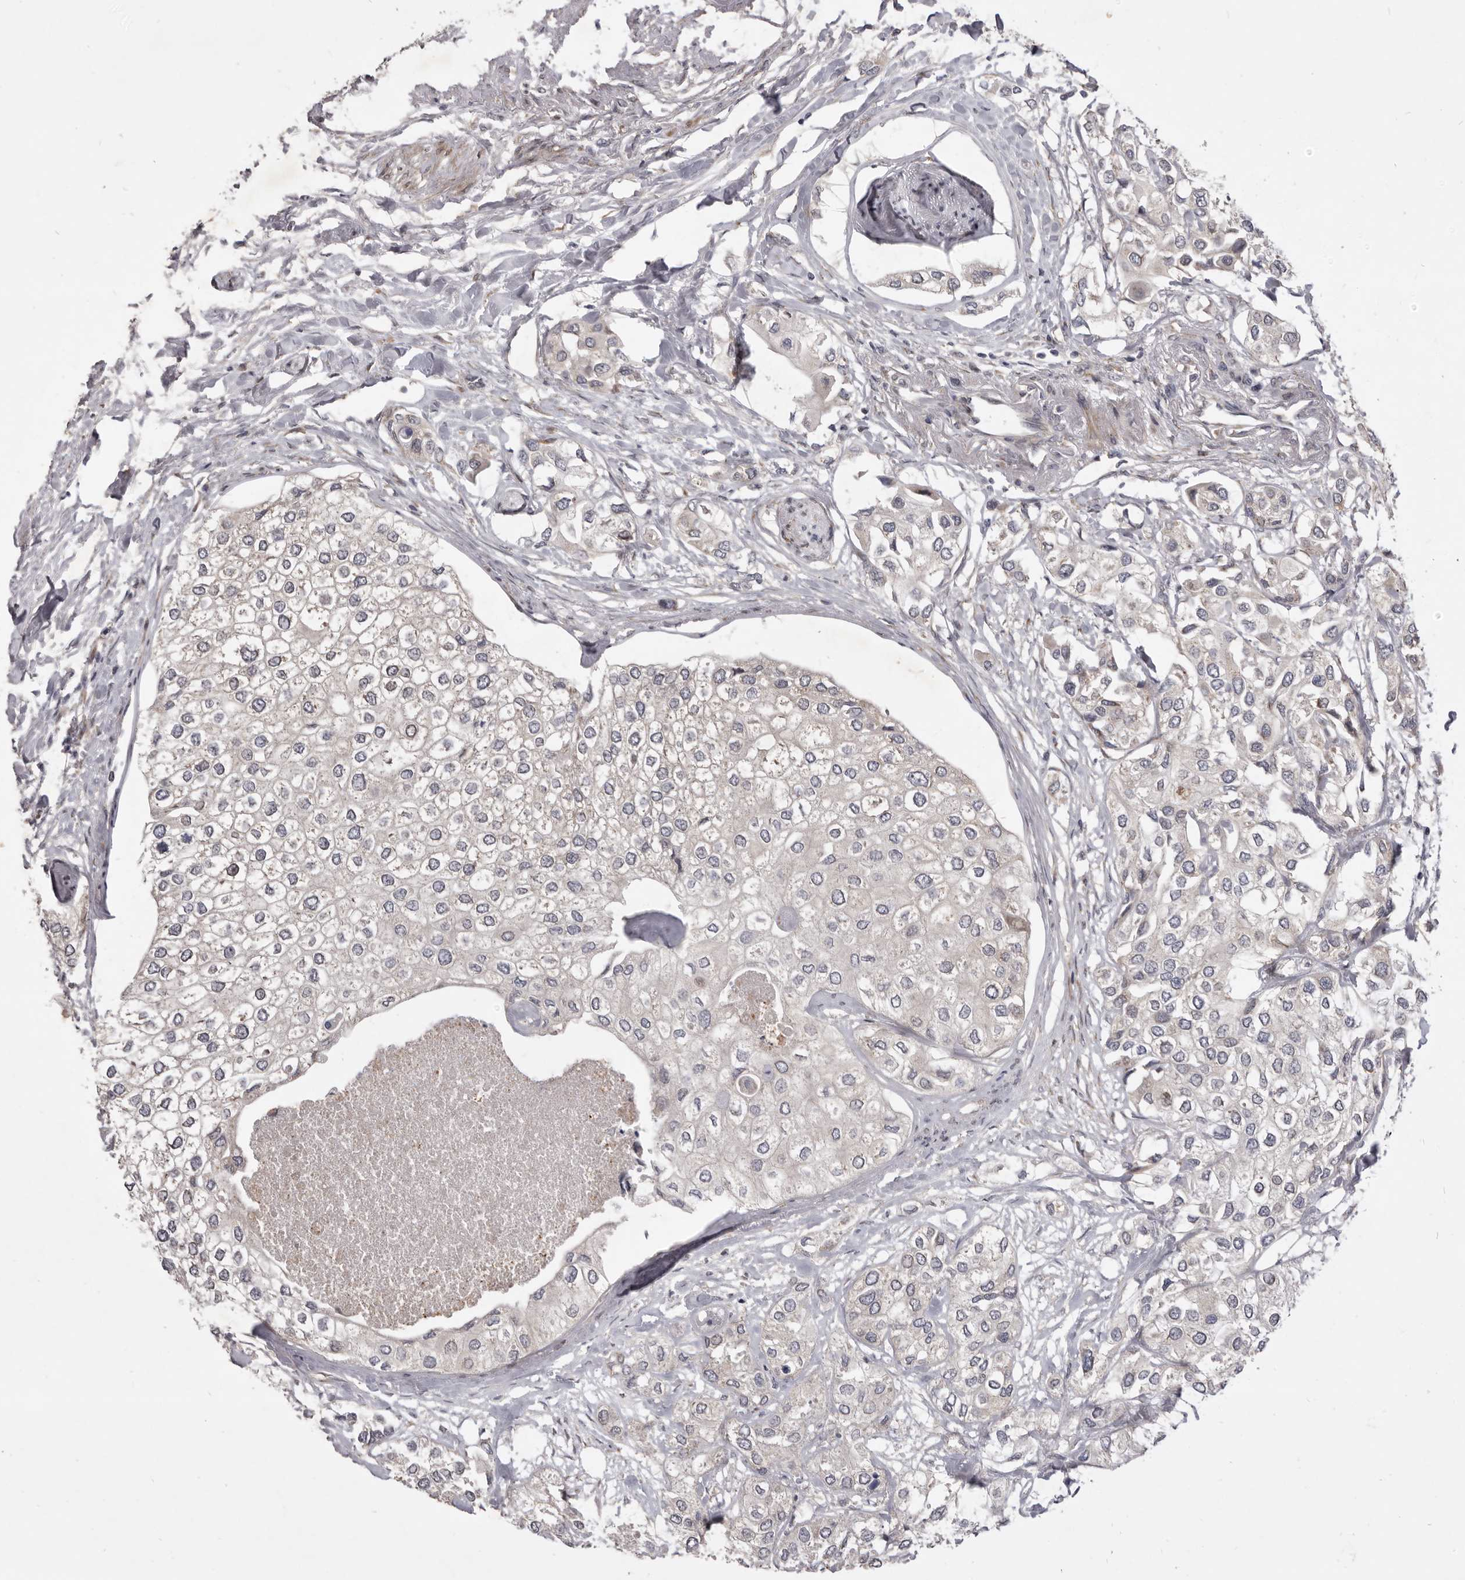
{"staining": {"intensity": "negative", "quantity": "none", "location": "none"}, "tissue": "urothelial cancer", "cell_type": "Tumor cells", "image_type": "cancer", "snomed": [{"axis": "morphology", "description": "Urothelial carcinoma, High grade"}, {"axis": "topography", "description": "Urinary bladder"}], "caption": "There is no significant expression in tumor cells of urothelial cancer.", "gene": "TBC1D8B", "patient": {"sex": "male", "age": 64}}